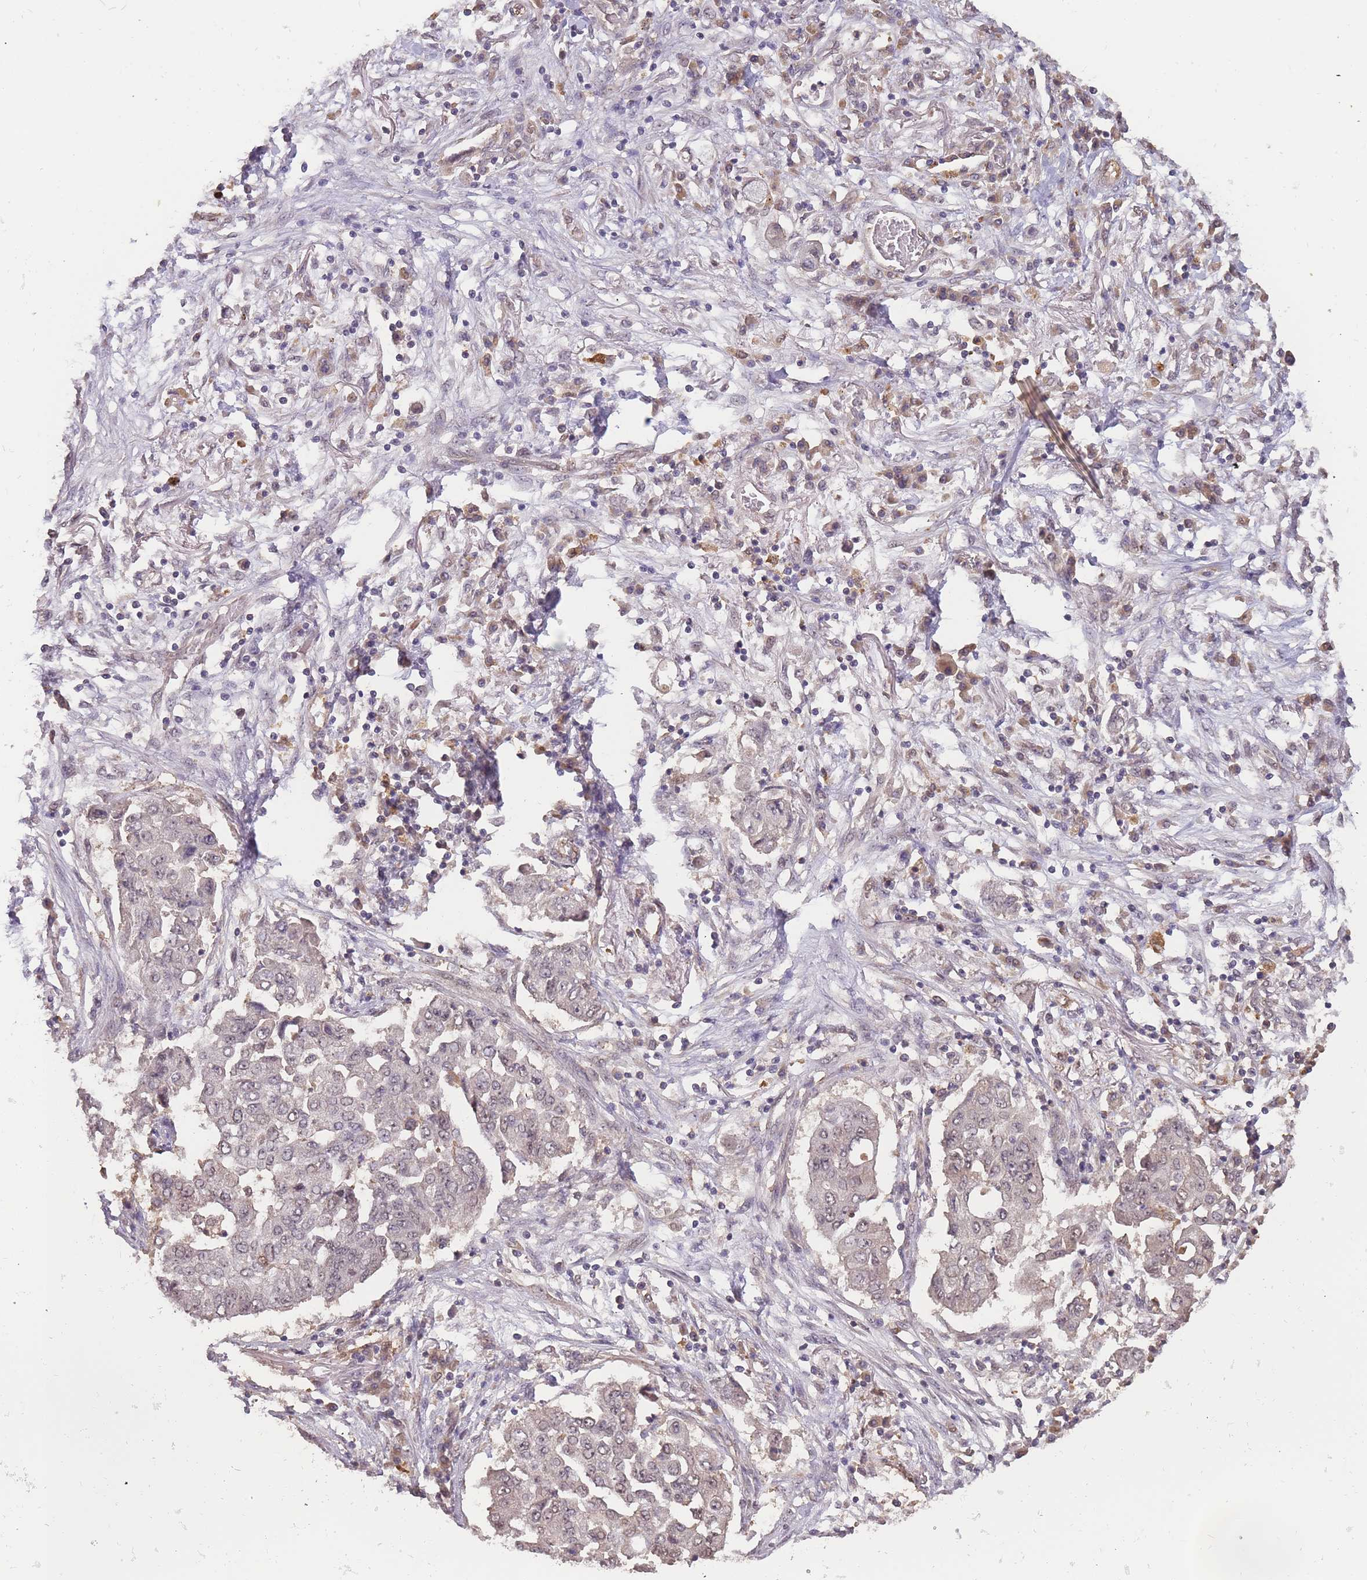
{"staining": {"intensity": "weak", "quantity": "25%-75%", "location": "nuclear"}, "tissue": "lung cancer", "cell_type": "Tumor cells", "image_type": "cancer", "snomed": [{"axis": "morphology", "description": "Squamous cell carcinoma, NOS"}, {"axis": "topography", "description": "Lung"}], "caption": "The micrograph demonstrates staining of lung squamous cell carcinoma, revealing weak nuclear protein positivity (brown color) within tumor cells.", "gene": "CDKN2AIPNL", "patient": {"sex": "male", "age": 74}}